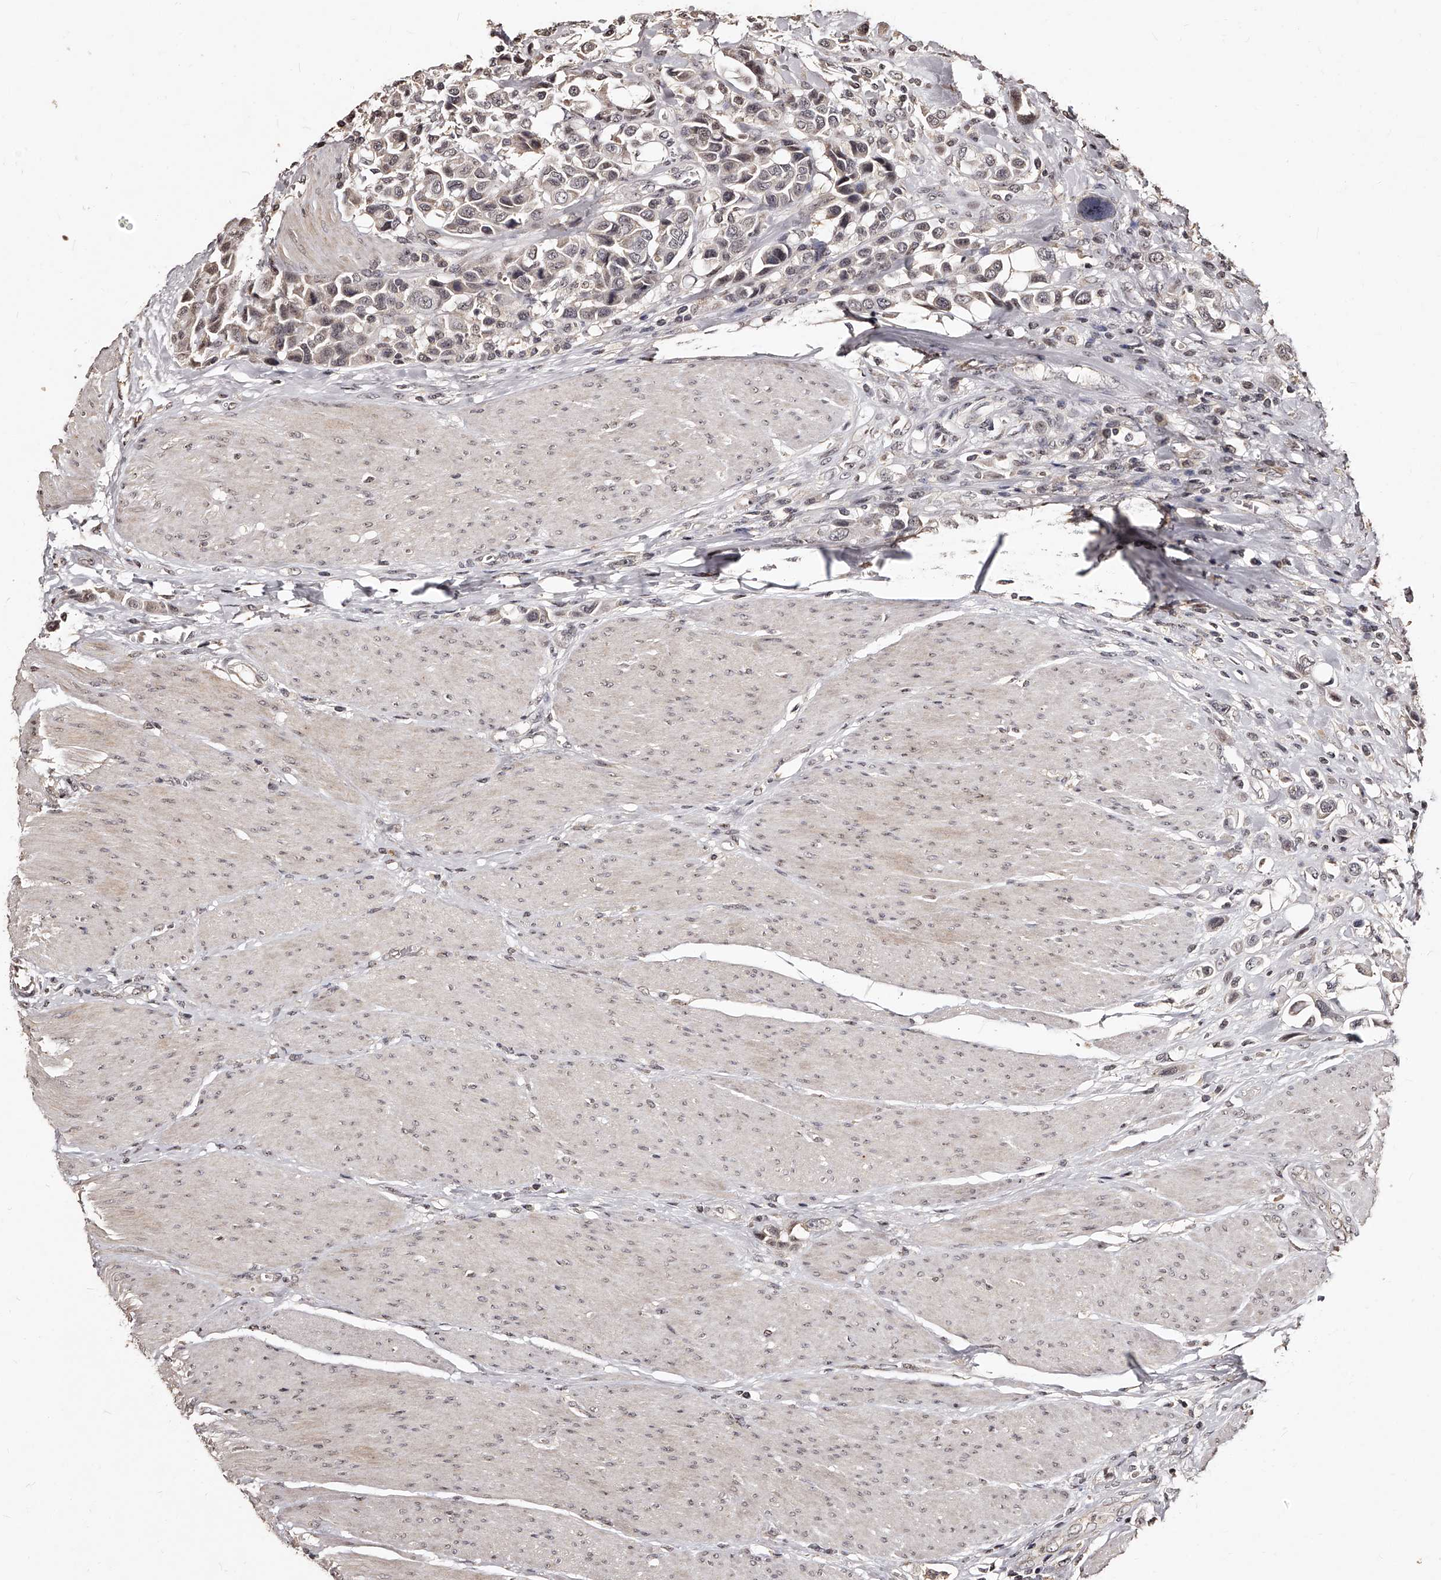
{"staining": {"intensity": "weak", "quantity": "<25%", "location": "cytoplasmic/membranous,nuclear"}, "tissue": "urothelial cancer", "cell_type": "Tumor cells", "image_type": "cancer", "snomed": [{"axis": "morphology", "description": "Urothelial carcinoma, High grade"}, {"axis": "topography", "description": "Urinary bladder"}], "caption": "Tumor cells are negative for protein expression in human urothelial cancer.", "gene": "TSHR", "patient": {"sex": "male", "age": 50}}